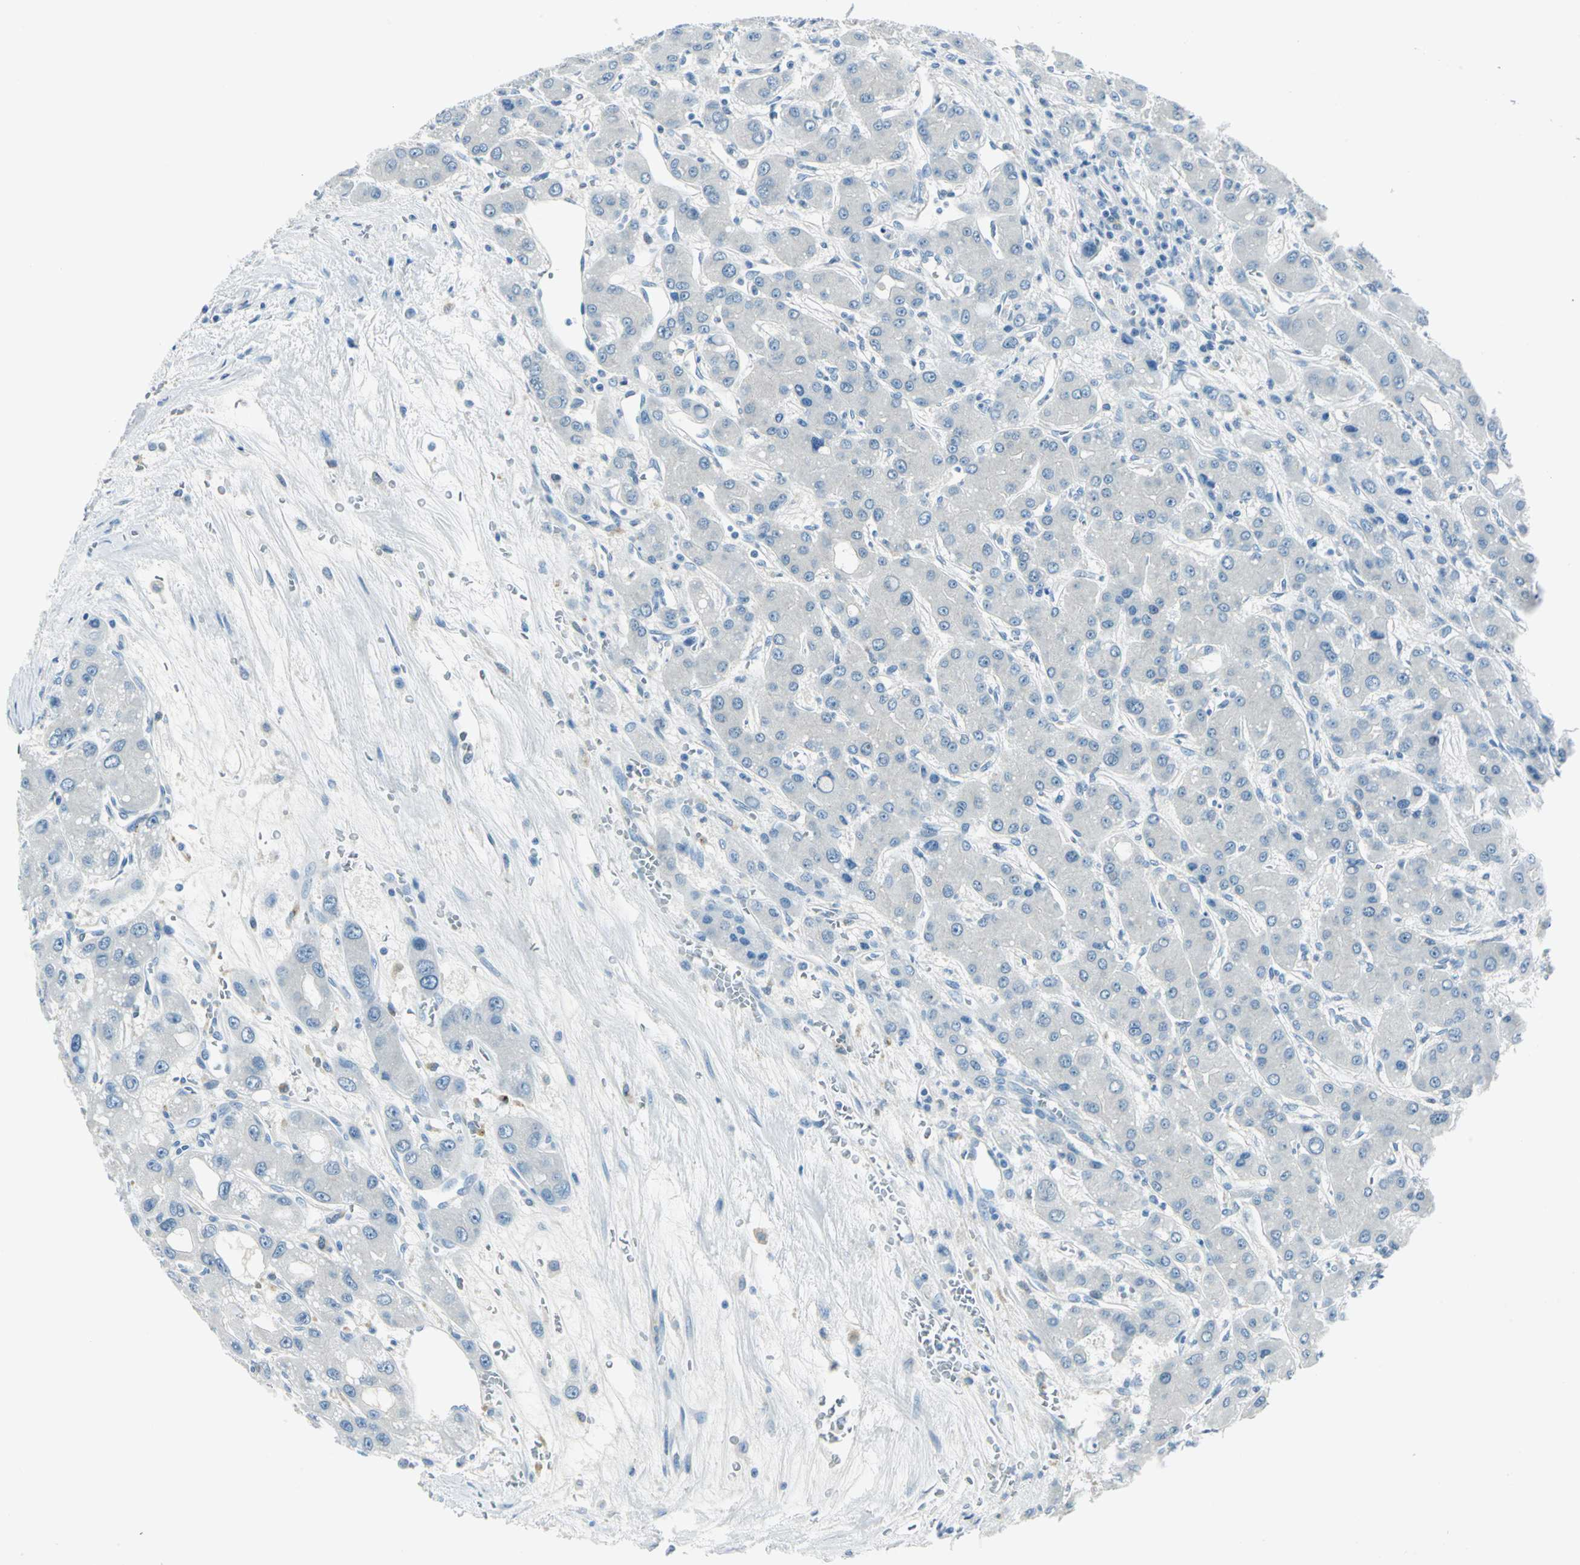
{"staining": {"intensity": "negative", "quantity": "none", "location": "none"}, "tissue": "liver cancer", "cell_type": "Tumor cells", "image_type": "cancer", "snomed": [{"axis": "morphology", "description": "Carcinoma, Hepatocellular, NOS"}, {"axis": "topography", "description": "Liver"}], "caption": "IHC micrograph of liver hepatocellular carcinoma stained for a protein (brown), which reveals no positivity in tumor cells. The staining was performed using DAB (3,3'-diaminobenzidine) to visualize the protein expression in brown, while the nuclei were stained in blue with hematoxylin (Magnification: 20x).", "gene": "AKR1A1", "patient": {"sex": "male", "age": 55}}